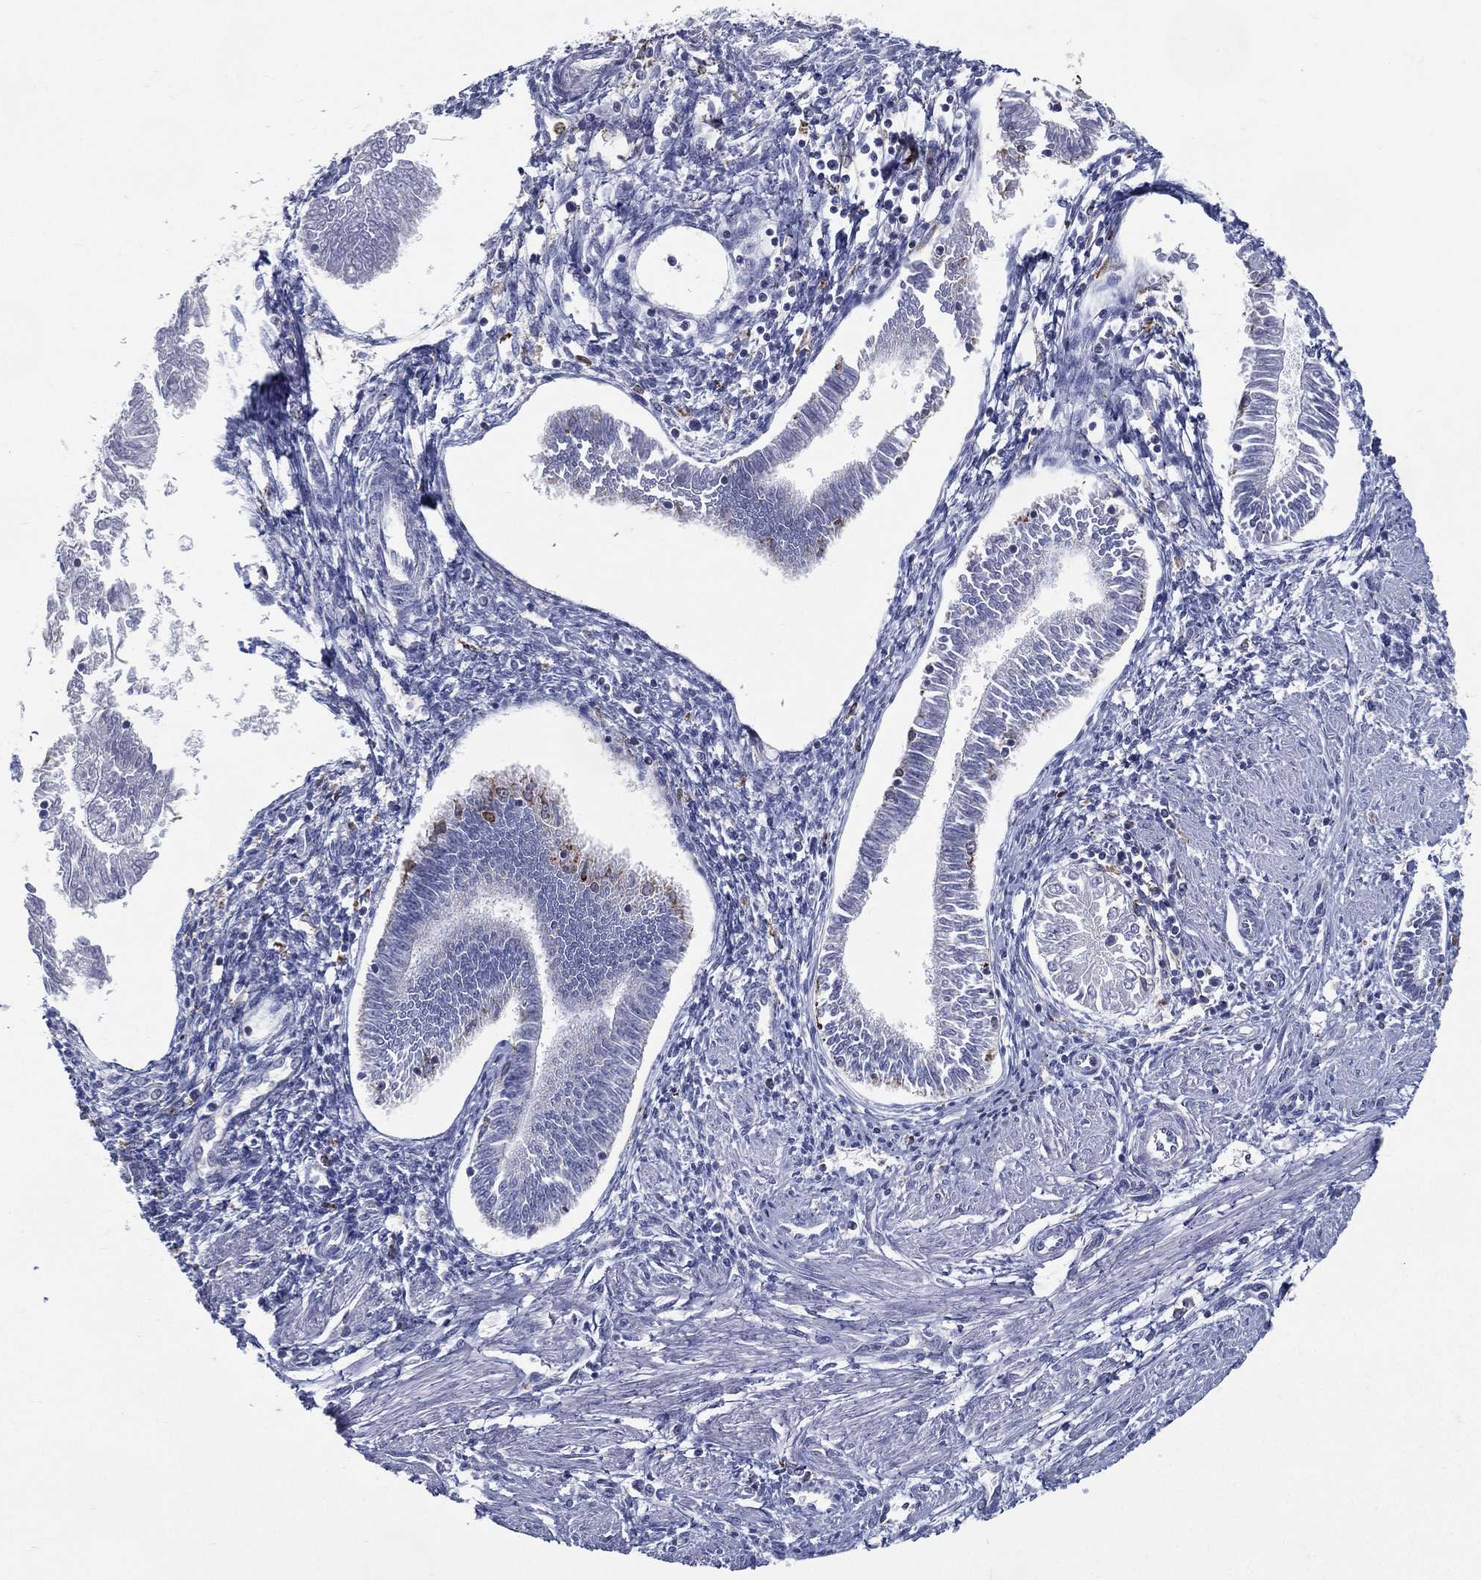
{"staining": {"intensity": "negative", "quantity": "none", "location": "none"}, "tissue": "endometrial cancer", "cell_type": "Tumor cells", "image_type": "cancer", "snomed": [{"axis": "morphology", "description": "Adenocarcinoma, NOS"}, {"axis": "topography", "description": "Endometrium"}], "caption": "IHC histopathology image of neoplastic tissue: human endometrial cancer stained with DAB demonstrates no significant protein positivity in tumor cells.", "gene": "EVI2B", "patient": {"sex": "female", "age": 53}}